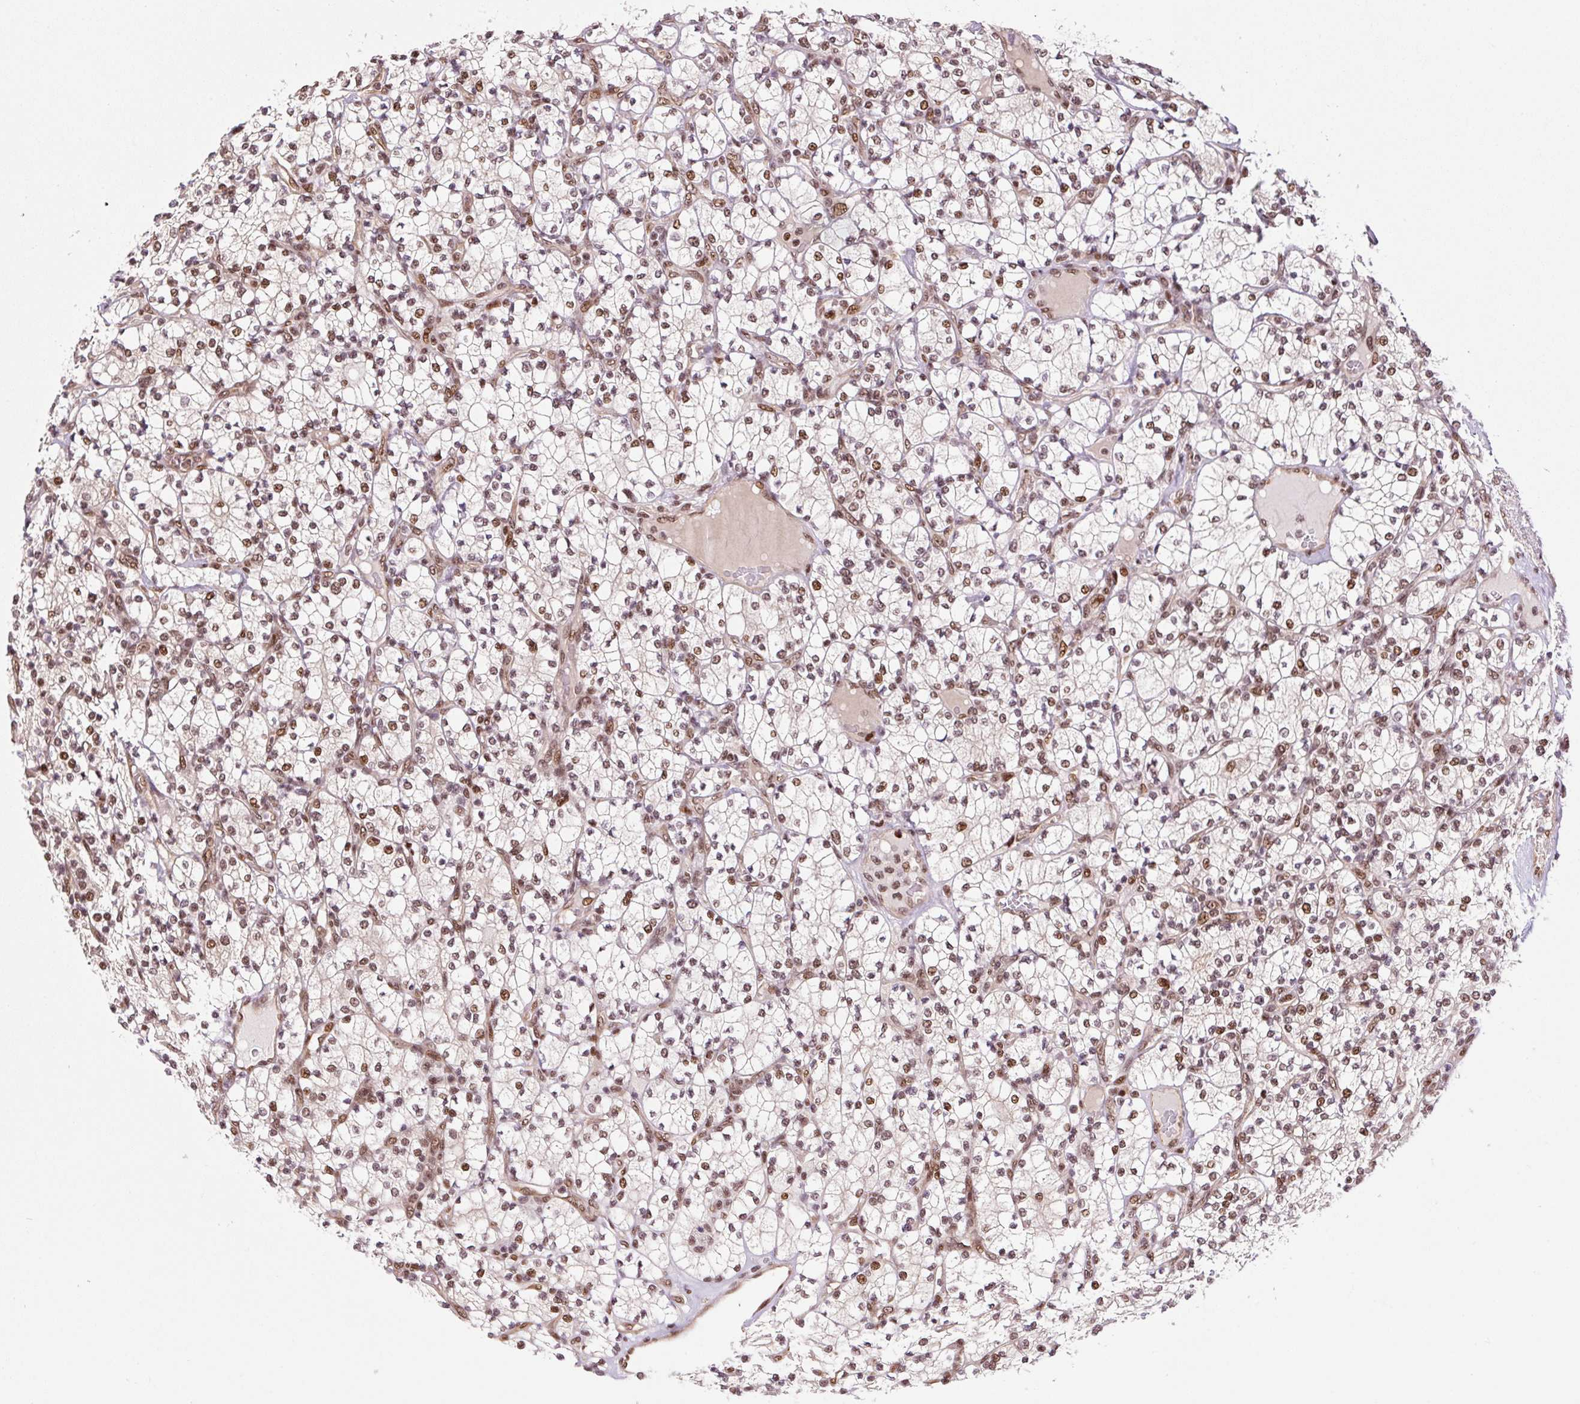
{"staining": {"intensity": "moderate", "quantity": ">75%", "location": "nuclear"}, "tissue": "renal cancer", "cell_type": "Tumor cells", "image_type": "cancer", "snomed": [{"axis": "morphology", "description": "Adenocarcinoma, NOS"}, {"axis": "topography", "description": "Kidney"}], "caption": "Immunohistochemical staining of adenocarcinoma (renal) exhibits medium levels of moderate nuclear protein expression in approximately >75% of tumor cells. (Brightfield microscopy of DAB IHC at high magnification).", "gene": "INTS8", "patient": {"sex": "male", "age": 77}}